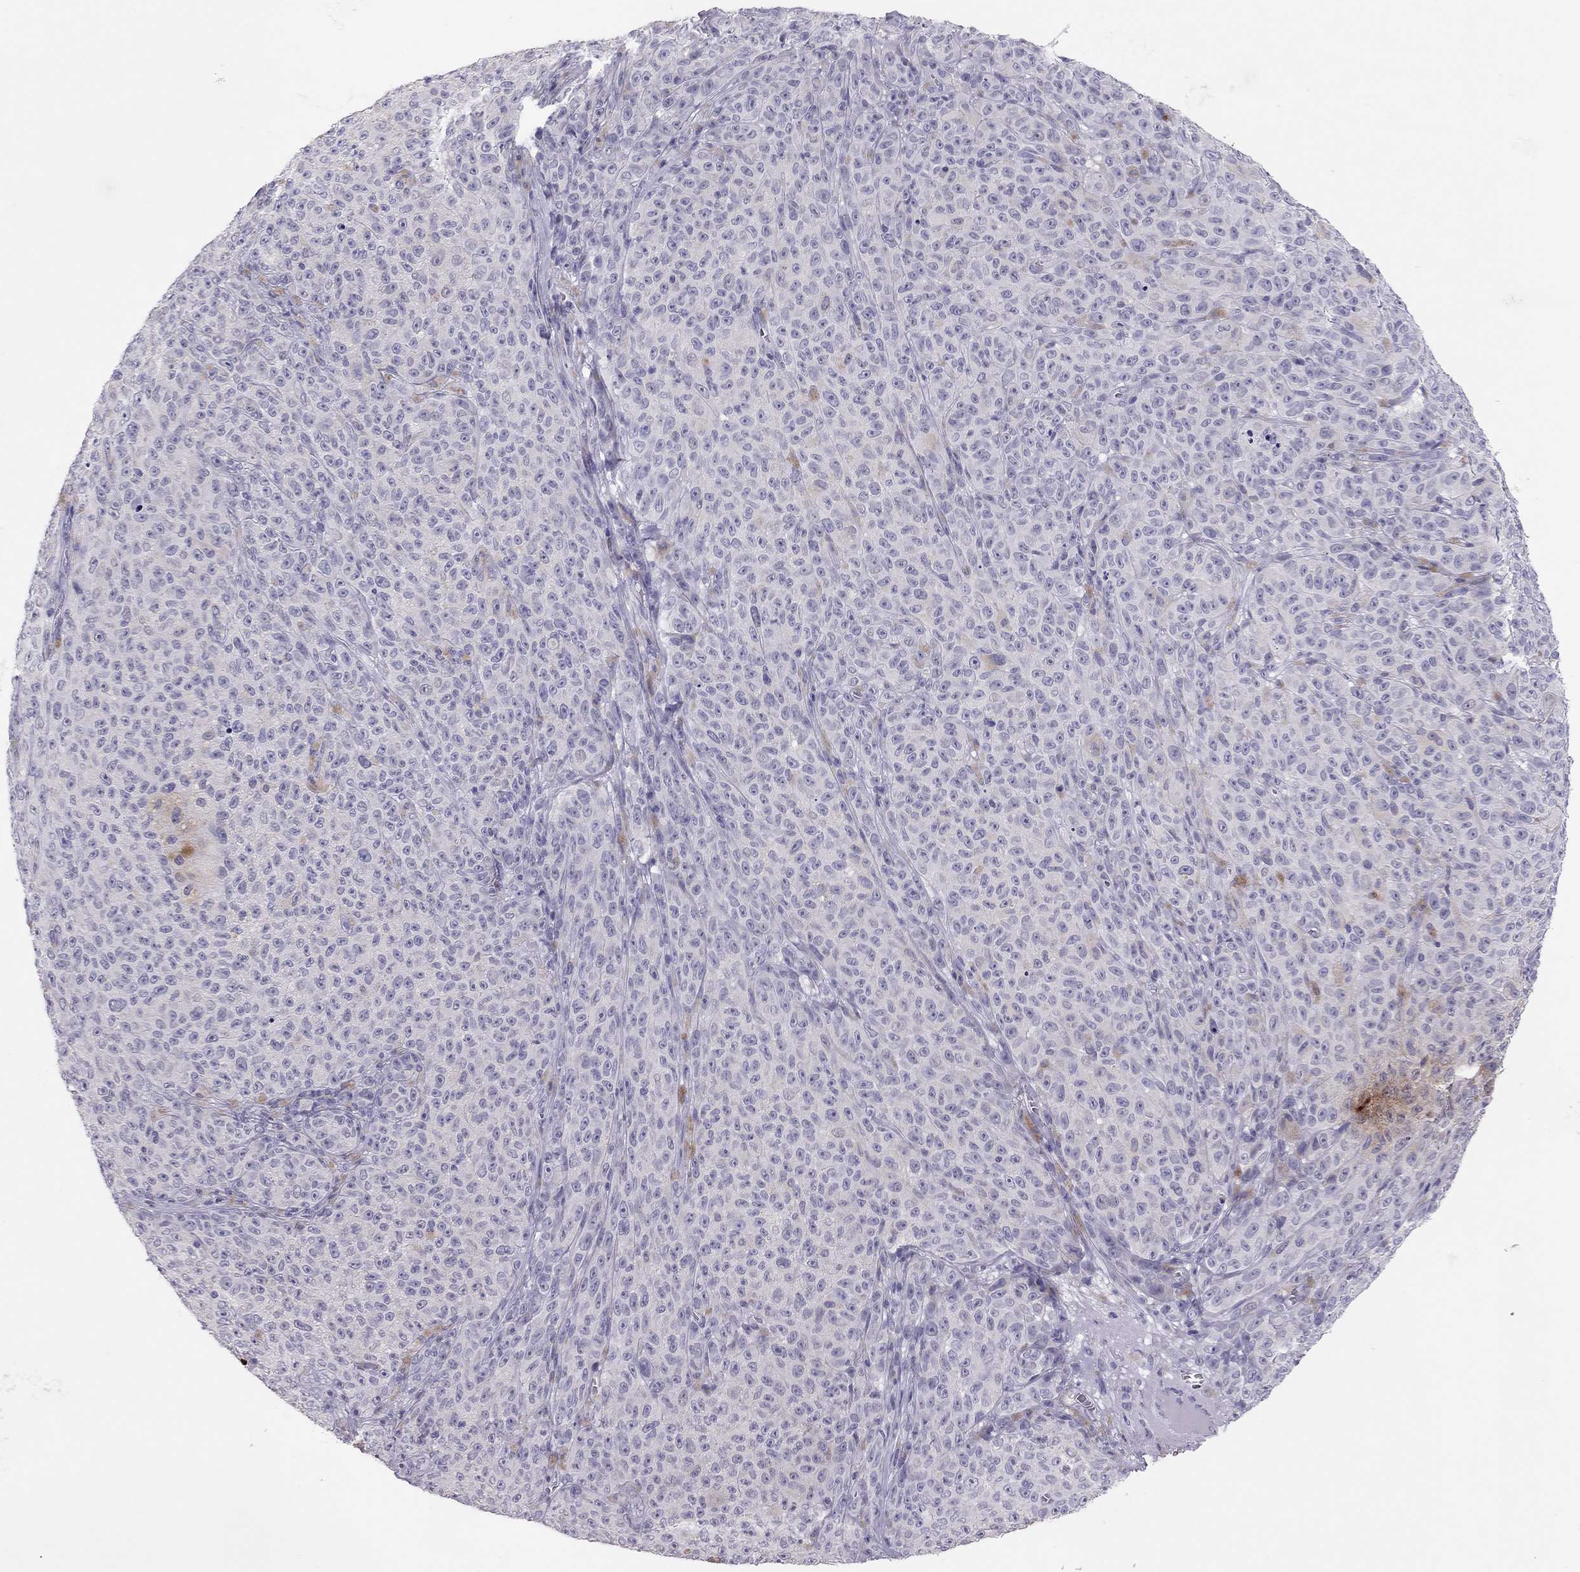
{"staining": {"intensity": "negative", "quantity": "none", "location": "none"}, "tissue": "melanoma", "cell_type": "Tumor cells", "image_type": "cancer", "snomed": [{"axis": "morphology", "description": "Malignant melanoma, NOS"}, {"axis": "topography", "description": "Skin"}], "caption": "High magnification brightfield microscopy of malignant melanoma stained with DAB (3,3'-diaminobenzidine) (brown) and counterstained with hematoxylin (blue): tumor cells show no significant expression.", "gene": "ADORA2A", "patient": {"sex": "female", "age": 82}}